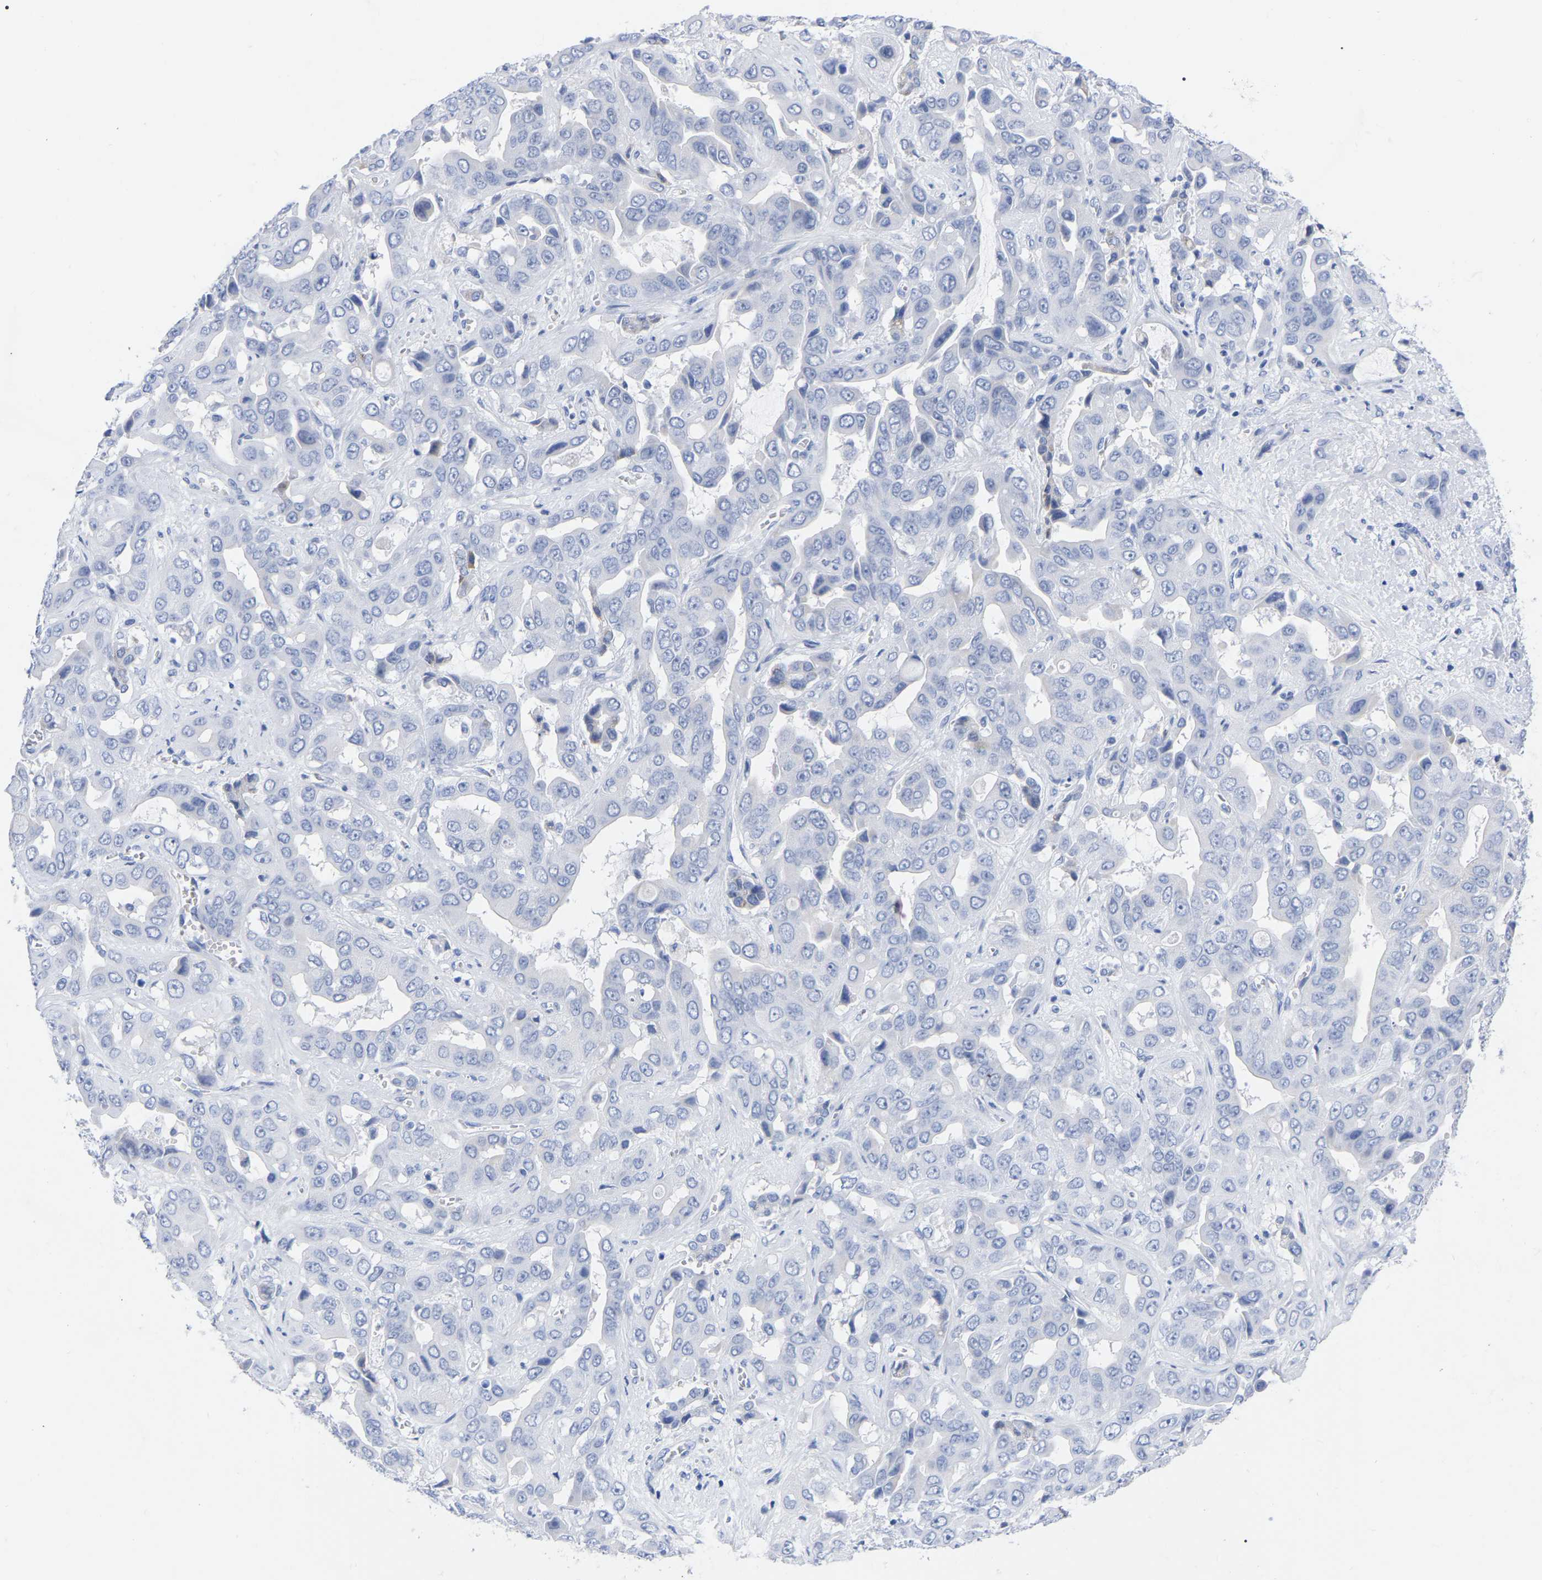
{"staining": {"intensity": "negative", "quantity": "none", "location": "none"}, "tissue": "liver cancer", "cell_type": "Tumor cells", "image_type": "cancer", "snomed": [{"axis": "morphology", "description": "Cholangiocarcinoma"}, {"axis": "topography", "description": "Liver"}], "caption": "Tumor cells show no significant protein staining in liver cholangiocarcinoma. (Brightfield microscopy of DAB IHC at high magnification).", "gene": "ZNF629", "patient": {"sex": "female", "age": 52}}